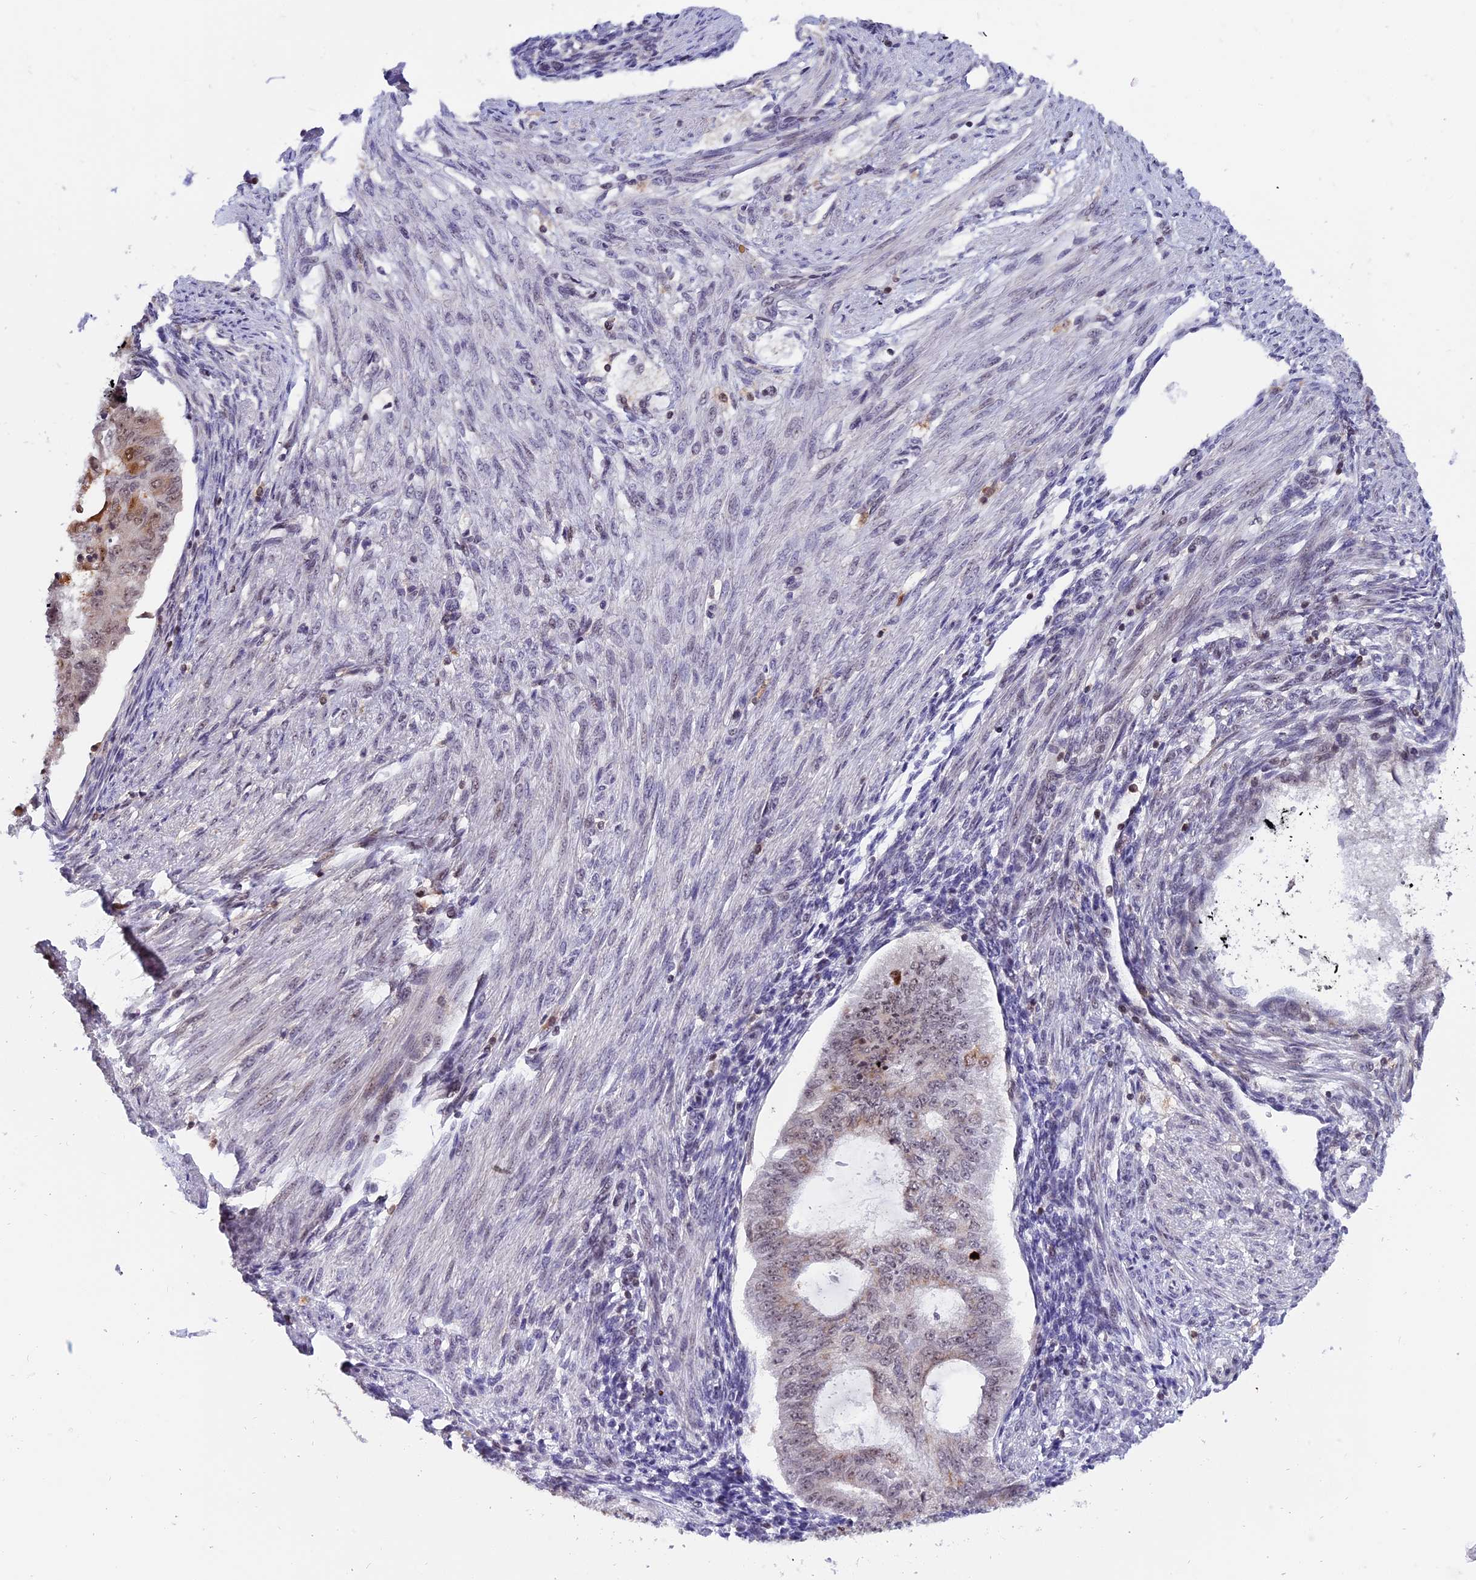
{"staining": {"intensity": "moderate", "quantity": "<25%", "location": "cytoplasmic/membranous,nuclear"}, "tissue": "endometrial cancer", "cell_type": "Tumor cells", "image_type": "cancer", "snomed": [{"axis": "morphology", "description": "Adenocarcinoma, NOS"}, {"axis": "topography", "description": "Endometrium"}], "caption": "Protein expression analysis of human endometrial cancer (adenocarcinoma) reveals moderate cytoplasmic/membranous and nuclear expression in approximately <25% of tumor cells.", "gene": "TADA3", "patient": {"sex": "female", "age": 32}}